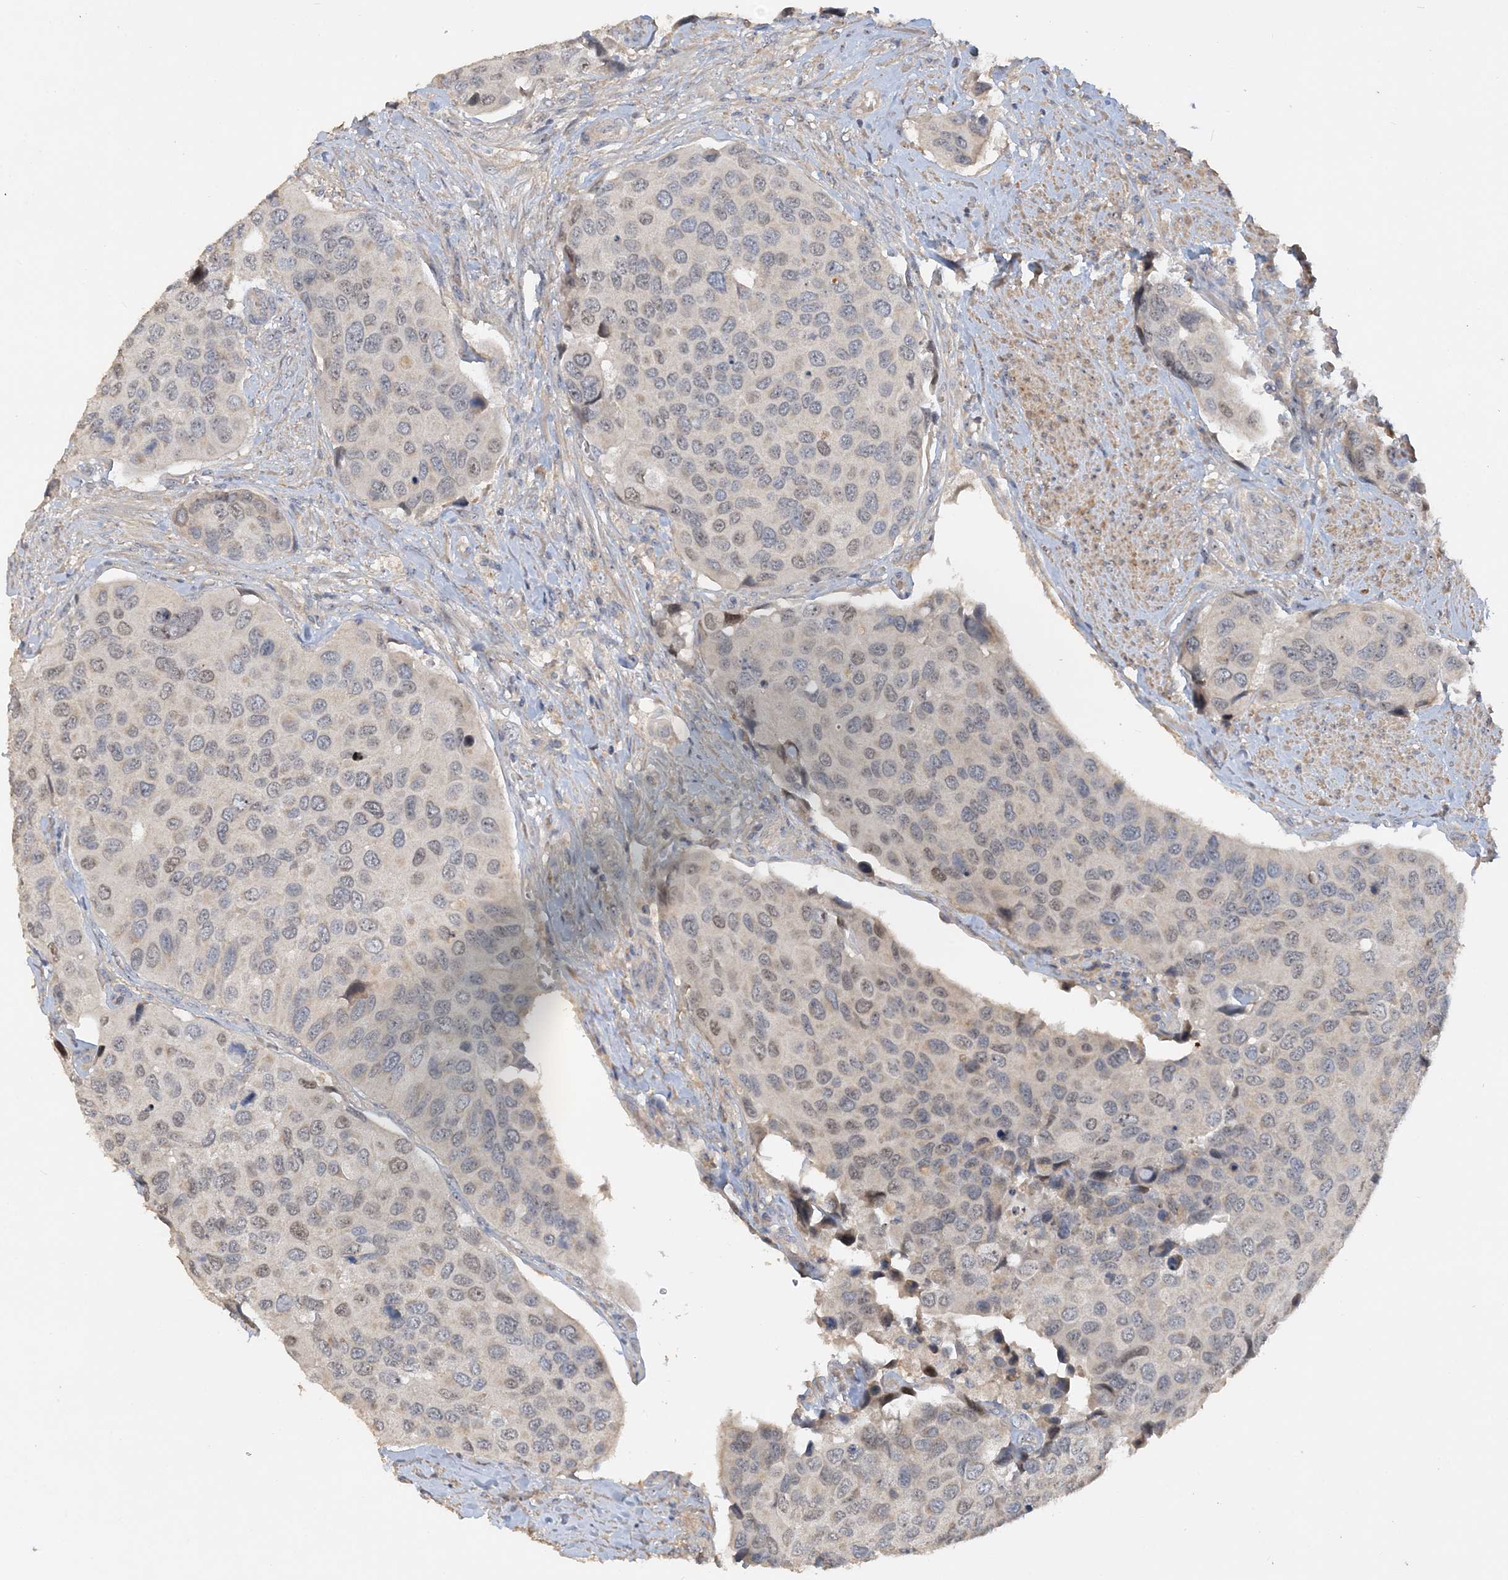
{"staining": {"intensity": "weak", "quantity": "<25%", "location": "nuclear"}, "tissue": "urothelial cancer", "cell_type": "Tumor cells", "image_type": "cancer", "snomed": [{"axis": "morphology", "description": "Urothelial carcinoma, High grade"}, {"axis": "topography", "description": "Urinary bladder"}], "caption": "IHC of urothelial carcinoma (high-grade) reveals no positivity in tumor cells.", "gene": "GRINA", "patient": {"sex": "male", "age": 74}}